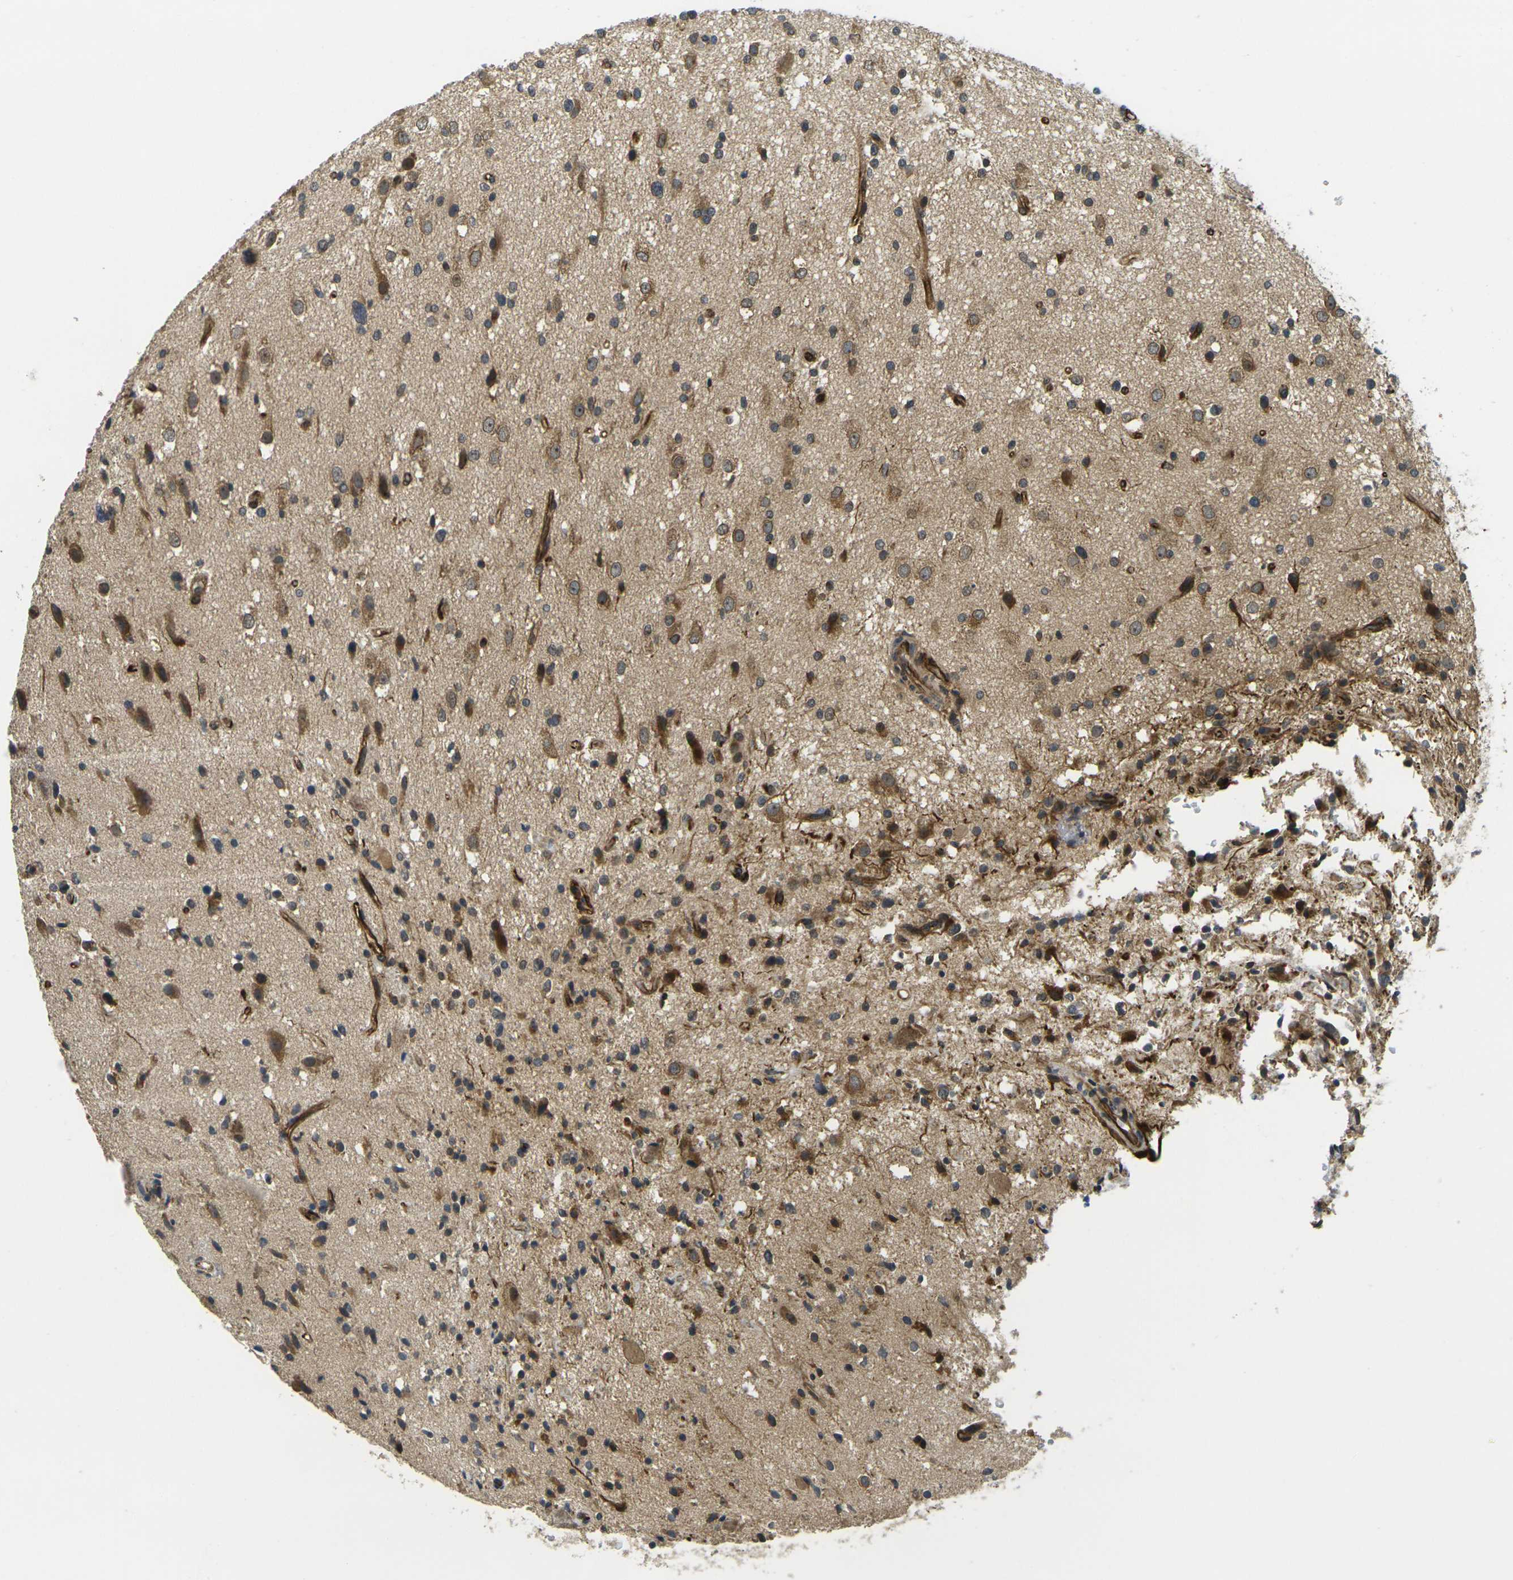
{"staining": {"intensity": "moderate", "quantity": "25%-75%", "location": "cytoplasmic/membranous"}, "tissue": "glioma", "cell_type": "Tumor cells", "image_type": "cancer", "snomed": [{"axis": "morphology", "description": "Glioma, malignant, High grade"}, {"axis": "topography", "description": "Brain"}], "caption": "Protein expression analysis of human glioma reveals moderate cytoplasmic/membranous positivity in about 25%-75% of tumor cells.", "gene": "FUT11", "patient": {"sex": "male", "age": 33}}